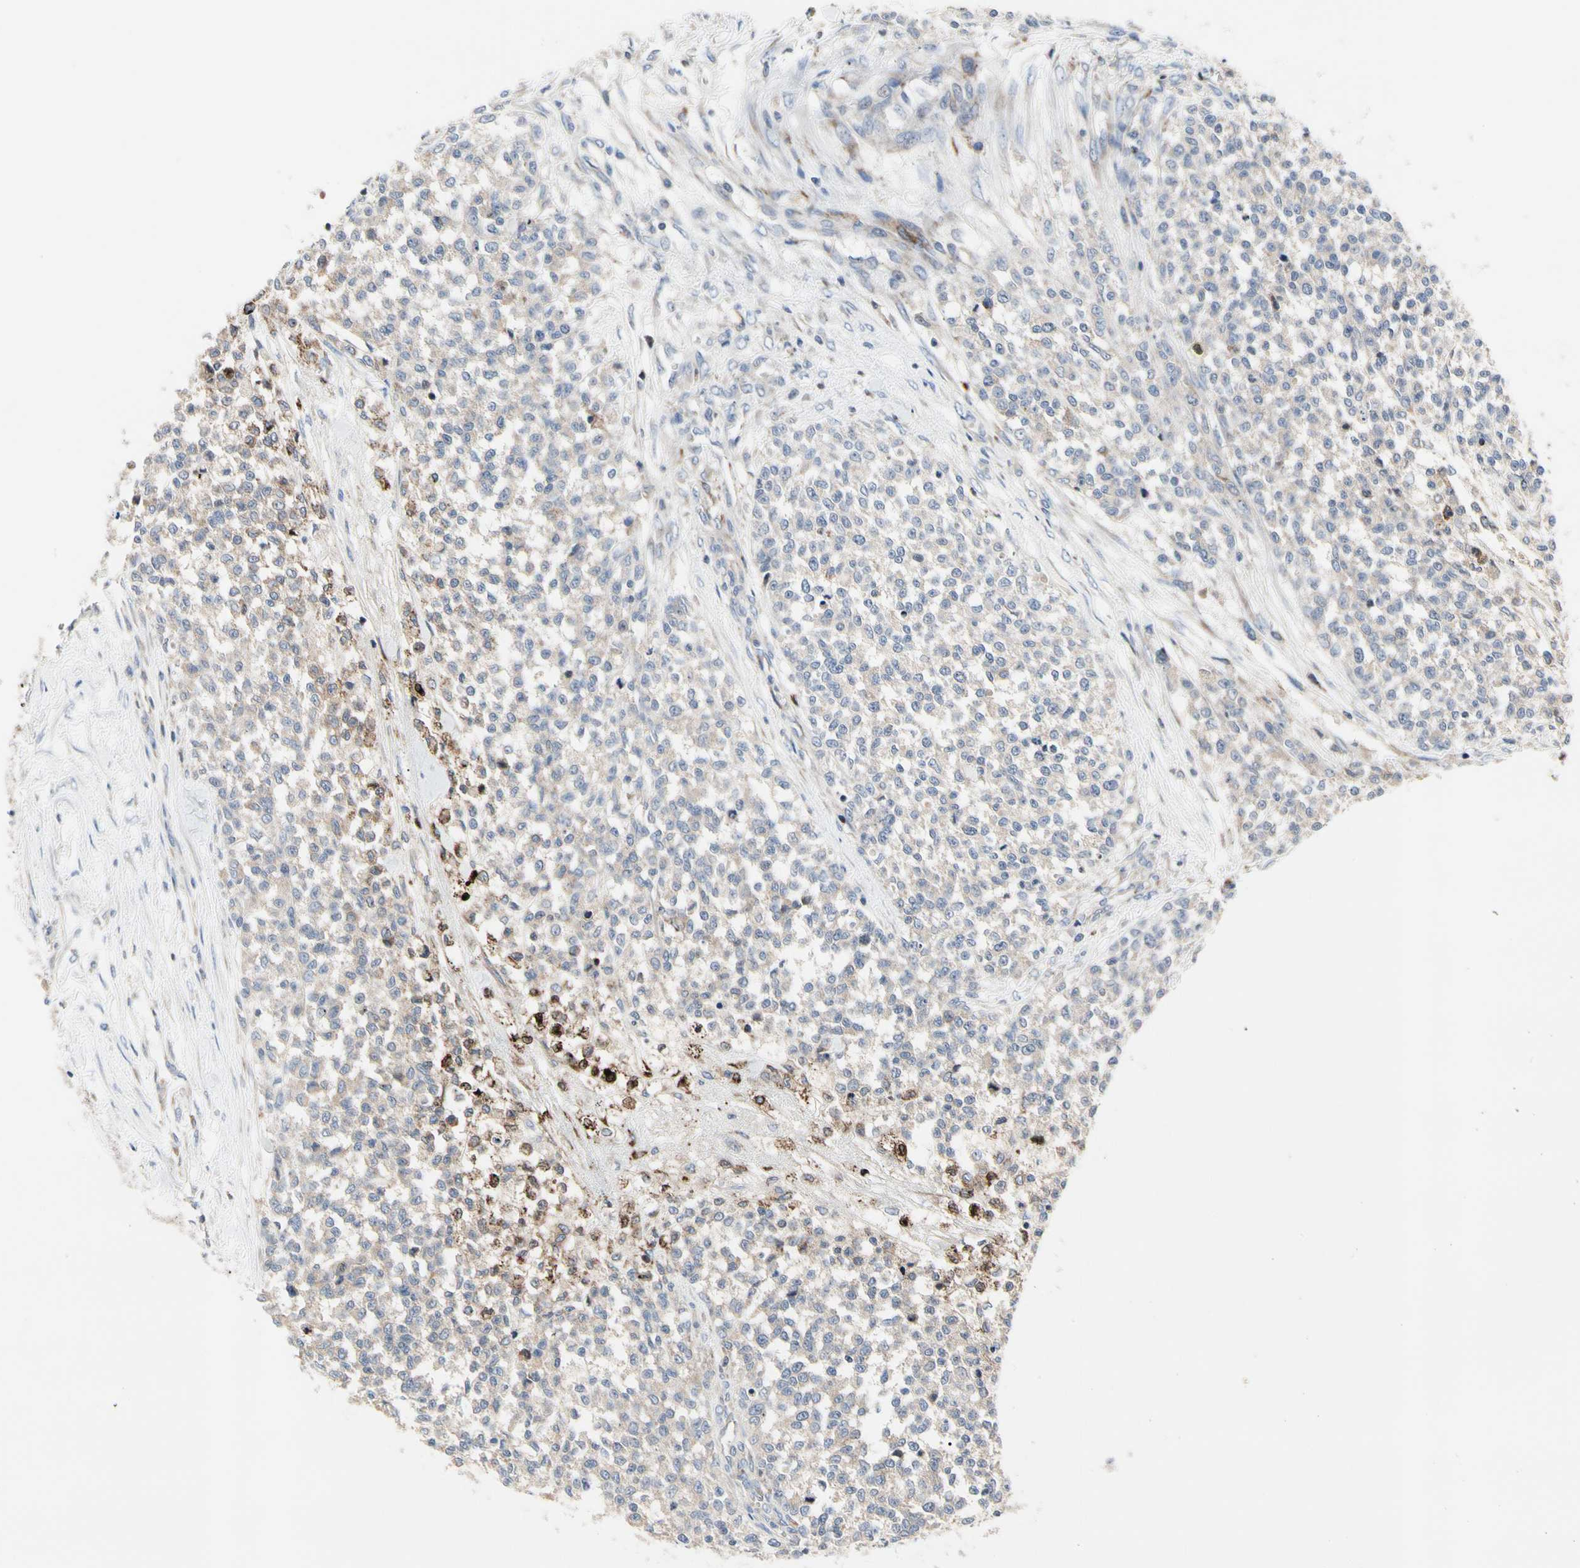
{"staining": {"intensity": "weak", "quantity": ">75%", "location": "cytoplasmic/membranous"}, "tissue": "testis cancer", "cell_type": "Tumor cells", "image_type": "cancer", "snomed": [{"axis": "morphology", "description": "Seminoma, NOS"}, {"axis": "topography", "description": "Testis"}], "caption": "Immunohistochemical staining of human testis cancer (seminoma) demonstrates weak cytoplasmic/membranous protein staining in about >75% of tumor cells.", "gene": "MMEL1", "patient": {"sex": "male", "age": 59}}